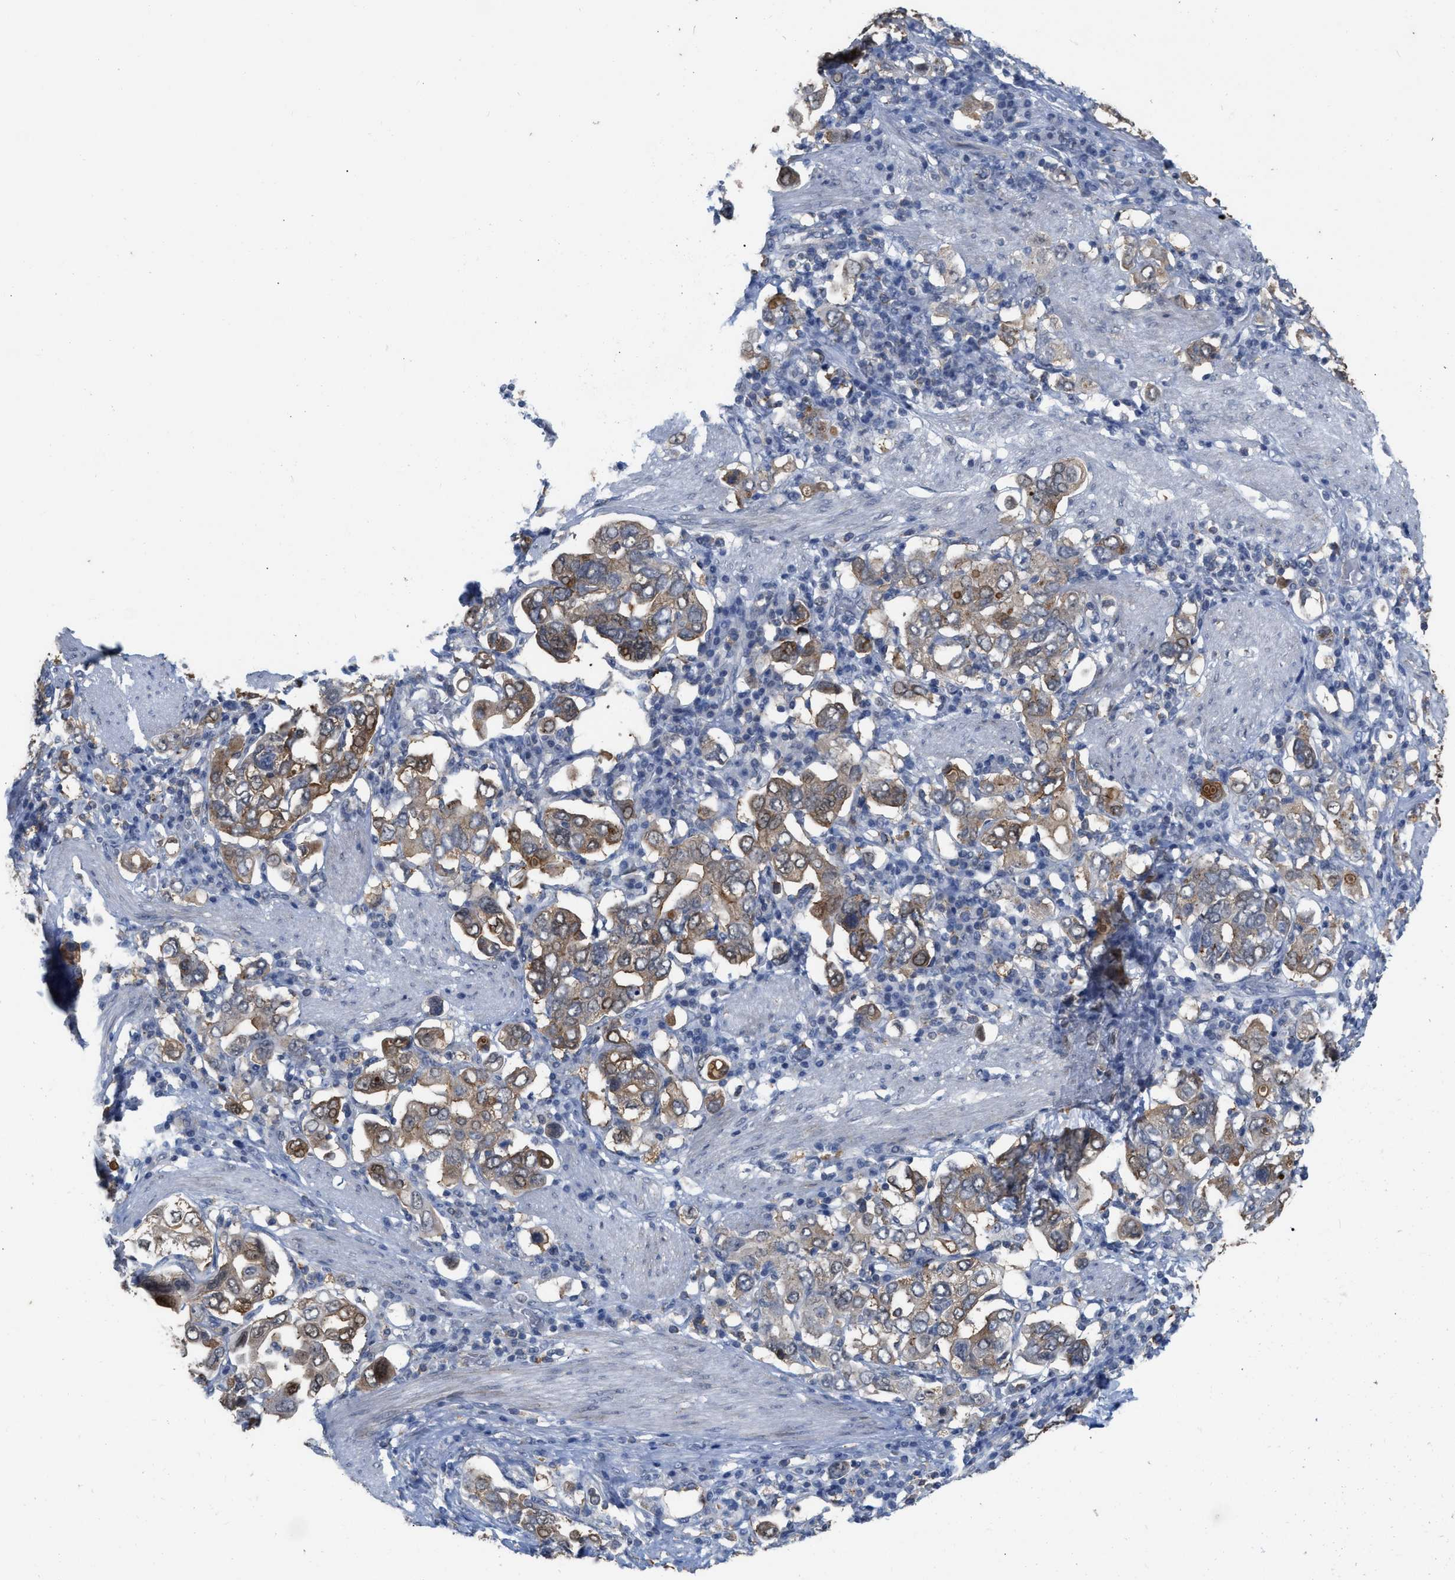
{"staining": {"intensity": "moderate", "quantity": ">75%", "location": "cytoplasmic/membranous"}, "tissue": "stomach cancer", "cell_type": "Tumor cells", "image_type": "cancer", "snomed": [{"axis": "morphology", "description": "Adenocarcinoma, NOS"}, {"axis": "topography", "description": "Stomach, upper"}], "caption": "Approximately >75% of tumor cells in stomach adenocarcinoma exhibit moderate cytoplasmic/membranous protein expression as visualized by brown immunohistochemical staining.", "gene": "BAIAP2L1", "patient": {"sex": "male", "age": 62}}